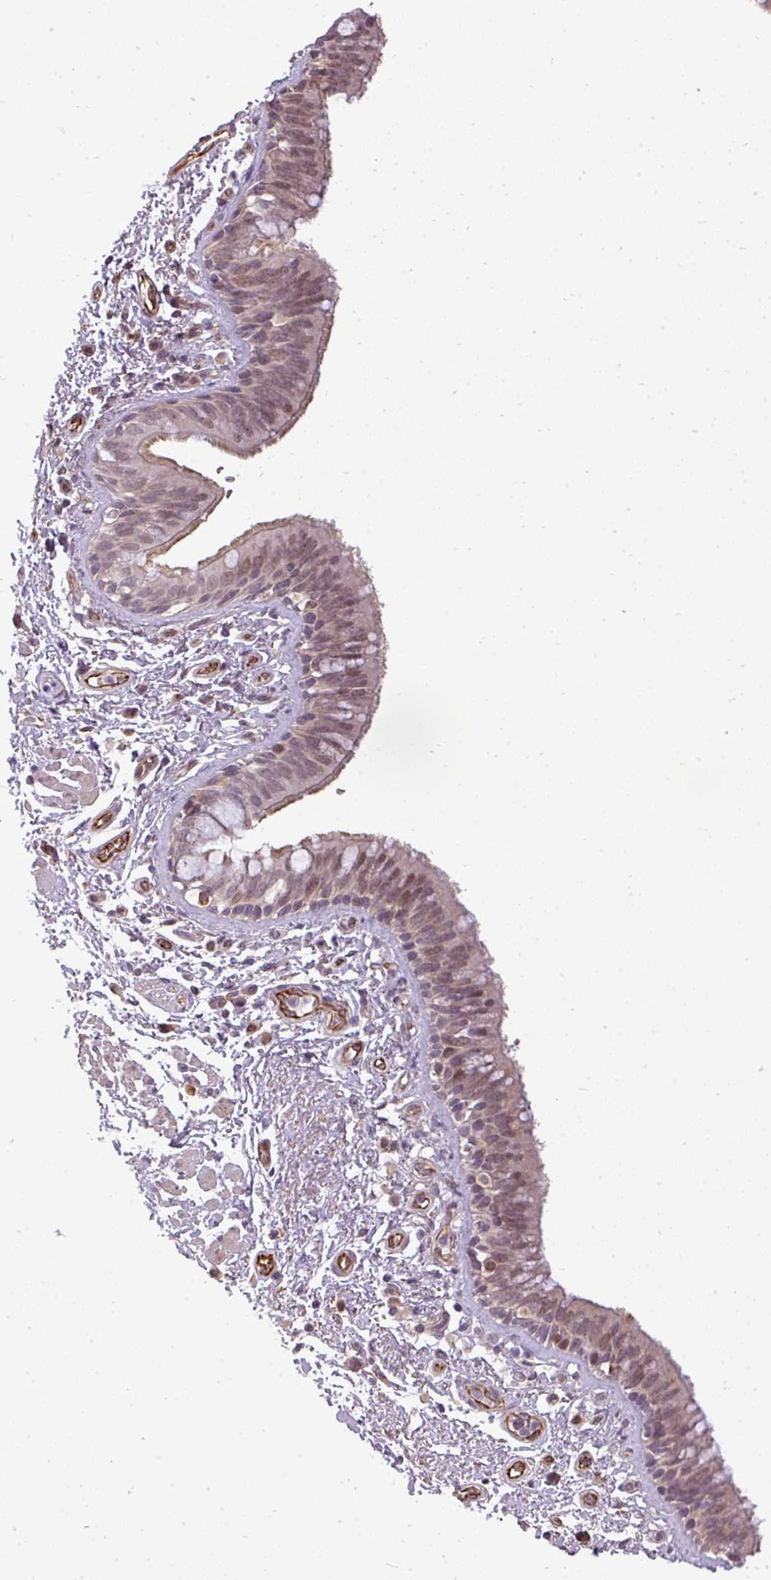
{"staining": {"intensity": "moderate", "quantity": ">75%", "location": "cytoplasmic/membranous,nuclear"}, "tissue": "bronchus", "cell_type": "Respiratory epithelial cells", "image_type": "normal", "snomed": [{"axis": "morphology", "description": "Normal tissue, NOS"}, {"axis": "morphology", "description": "Neoplasm, uncertain whether benign or malignant"}, {"axis": "topography", "description": "Bronchus"}, {"axis": "topography", "description": "Lung"}], "caption": "Approximately >75% of respiratory epithelial cells in unremarkable human bronchus demonstrate moderate cytoplasmic/membranous,nuclear protein expression as visualized by brown immunohistochemical staining.", "gene": "PDRG1", "patient": {"sex": "male", "age": 55}}